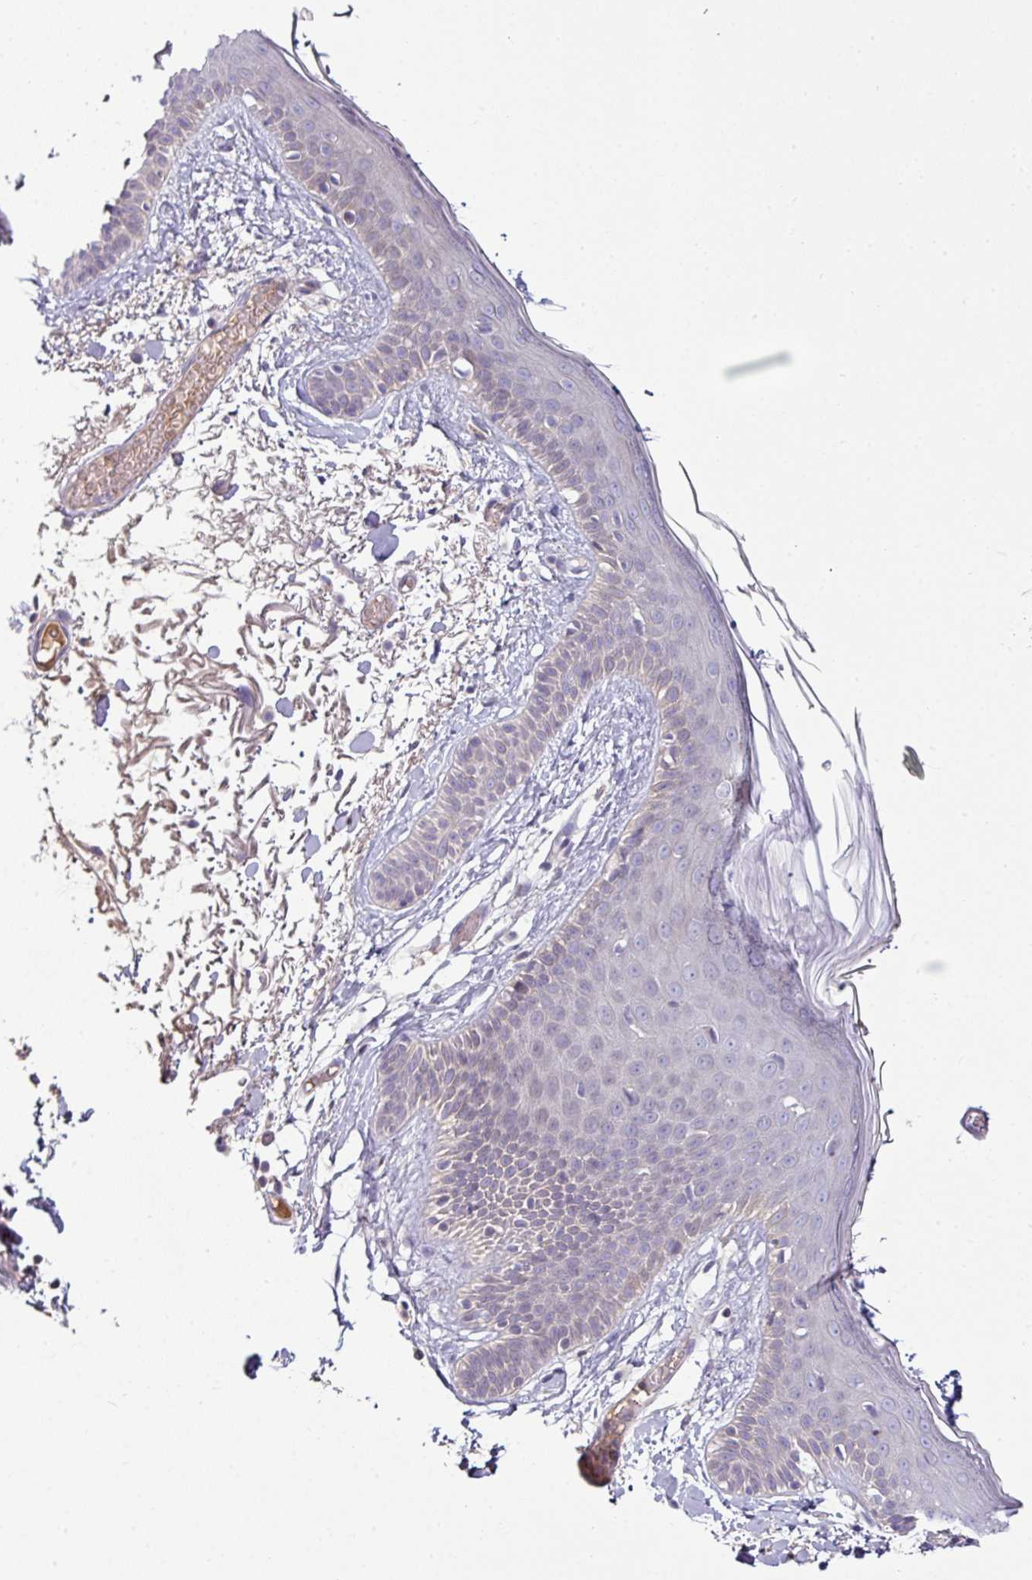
{"staining": {"intensity": "negative", "quantity": "none", "location": "none"}, "tissue": "skin", "cell_type": "Fibroblasts", "image_type": "normal", "snomed": [{"axis": "morphology", "description": "Normal tissue, NOS"}, {"axis": "topography", "description": "Skin"}], "caption": "Immunohistochemistry of unremarkable skin reveals no positivity in fibroblasts. Nuclei are stained in blue.", "gene": "SLAMF6", "patient": {"sex": "male", "age": 79}}